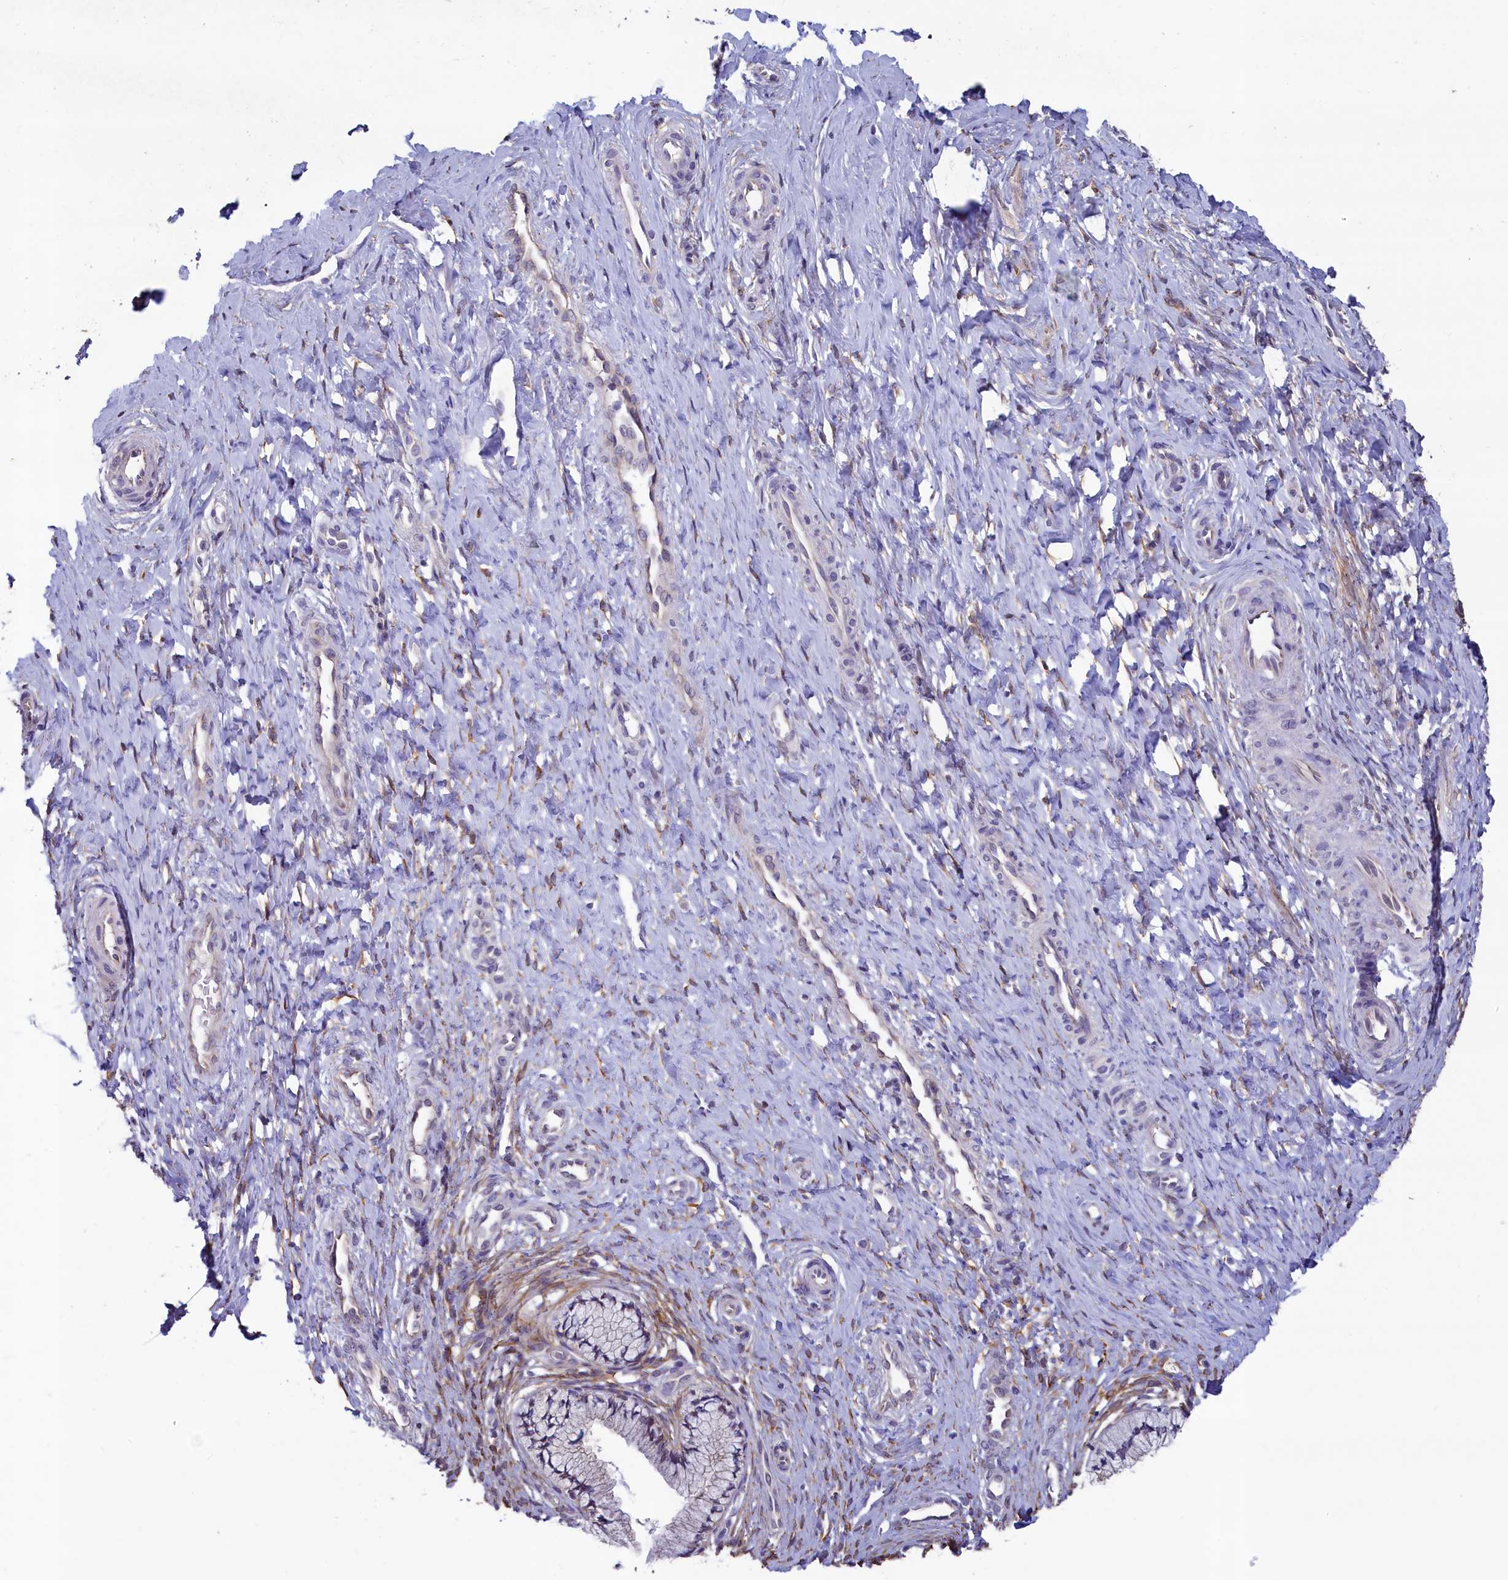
{"staining": {"intensity": "moderate", "quantity": ">75%", "location": "cytoplasmic/membranous"}, "tissue": "cervix", "cell_type": "Glandular cells", "image_type": "normal", "snomed": [{"axis": "morphology", "description": "Normal tissue, NOS"}, {"axis": "topography", "description": "Cervix"}], "caption": "Immunohistochemistry of unremarkable cervix shows medium levels of moderate cytoplasmic/membranous expression in about >75% of glandular cells.", "gene": "SPATA2L", "patient": {"sex": "female", "age": 36}}